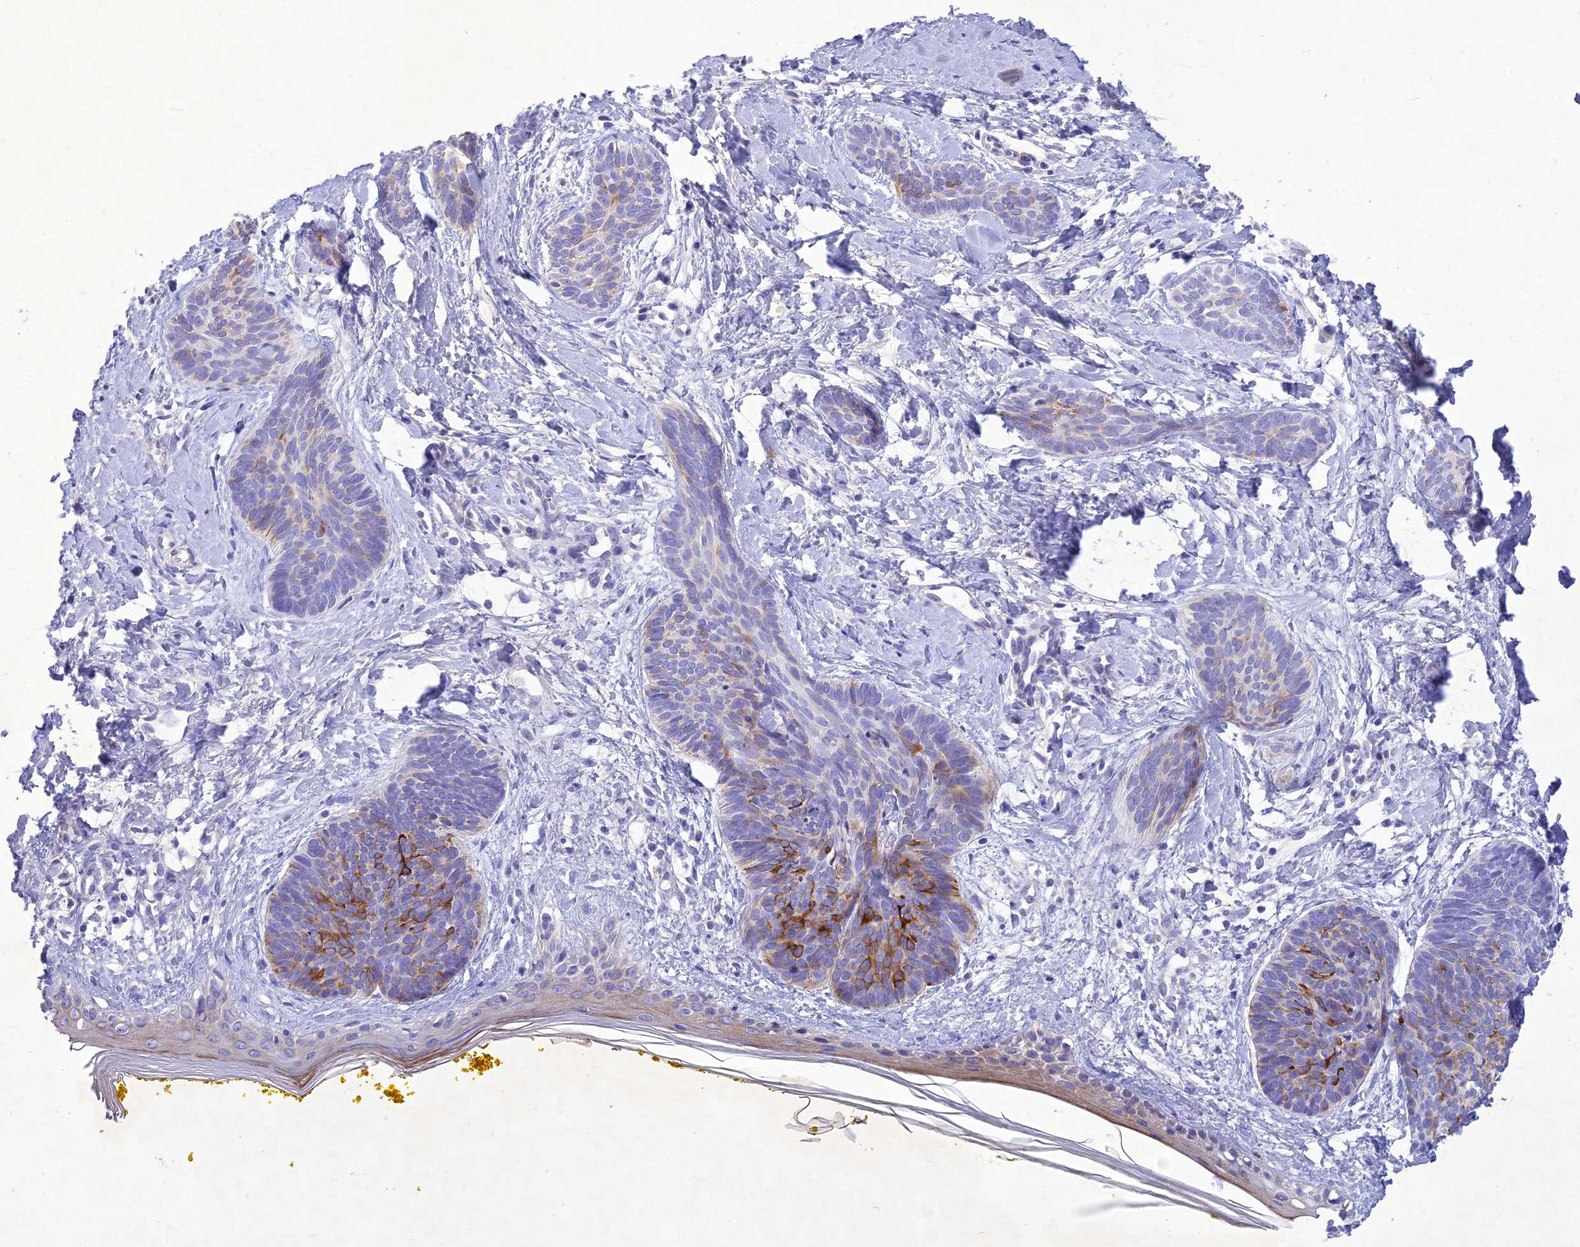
{"staining": {"intensity": "moderate", "quantity": "<25%", "location": "cytoplasmic/membranous"}, "tissue": "skin cancer", "cell_type": "Tumor cells", "image_type": "cancer", "snomed": [{"axis": "morphology", "description": "Basal cell carcinoma"}, {"axis": "topography", "description": "Skin"}], "caption": "Protein staining exhibits moderate cytoplasmic/membranous expression in approximately <25% of tumor cells in skin cancer (basal cell carcinoma).", "gene": "SLC13A5", "patient": {"sex": "female", "age": 81}}